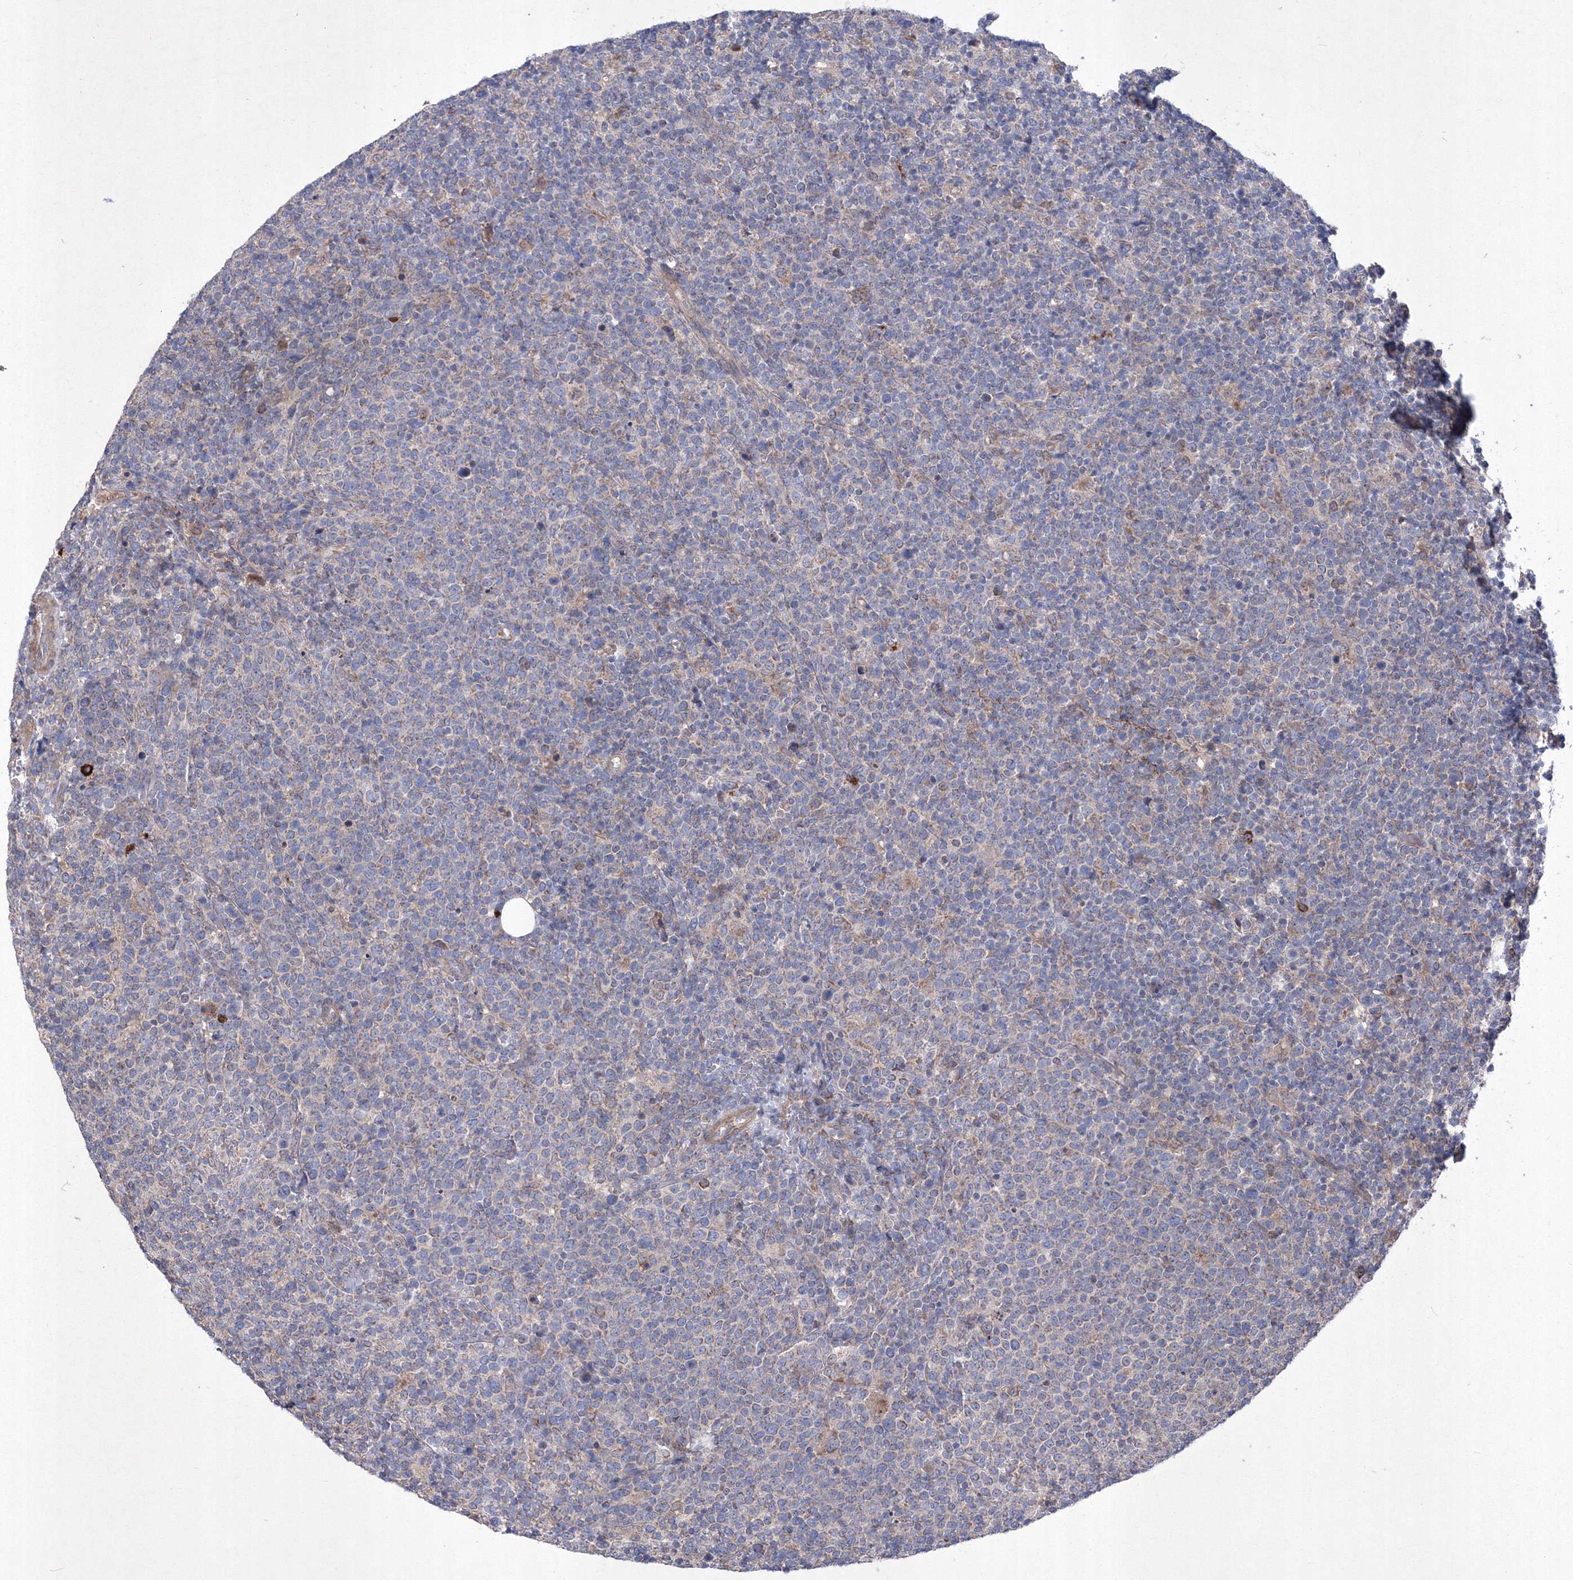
{"staining": {"intensity": "weak", "quantity": "<25%", "location": "cytoplasmic/membranous"}, "tissue": "lymphoma", "cell_type": "Tumor cells", "image_type": "cancer", "snomed": [{"axis": "morphology", "description": "Malignant lymphoma, non-Hodgkin's type, High grade"}, {"axis": "topography", "description": "Lymph node"}], "caption": "Human high-grade malignant lymphoma, non-Hodgkin's type stained for a protein using IHC exhibits no staining in tumor cells.", "gene": "MTRF1L", "patient": {"sex": "male", "age": 61}}